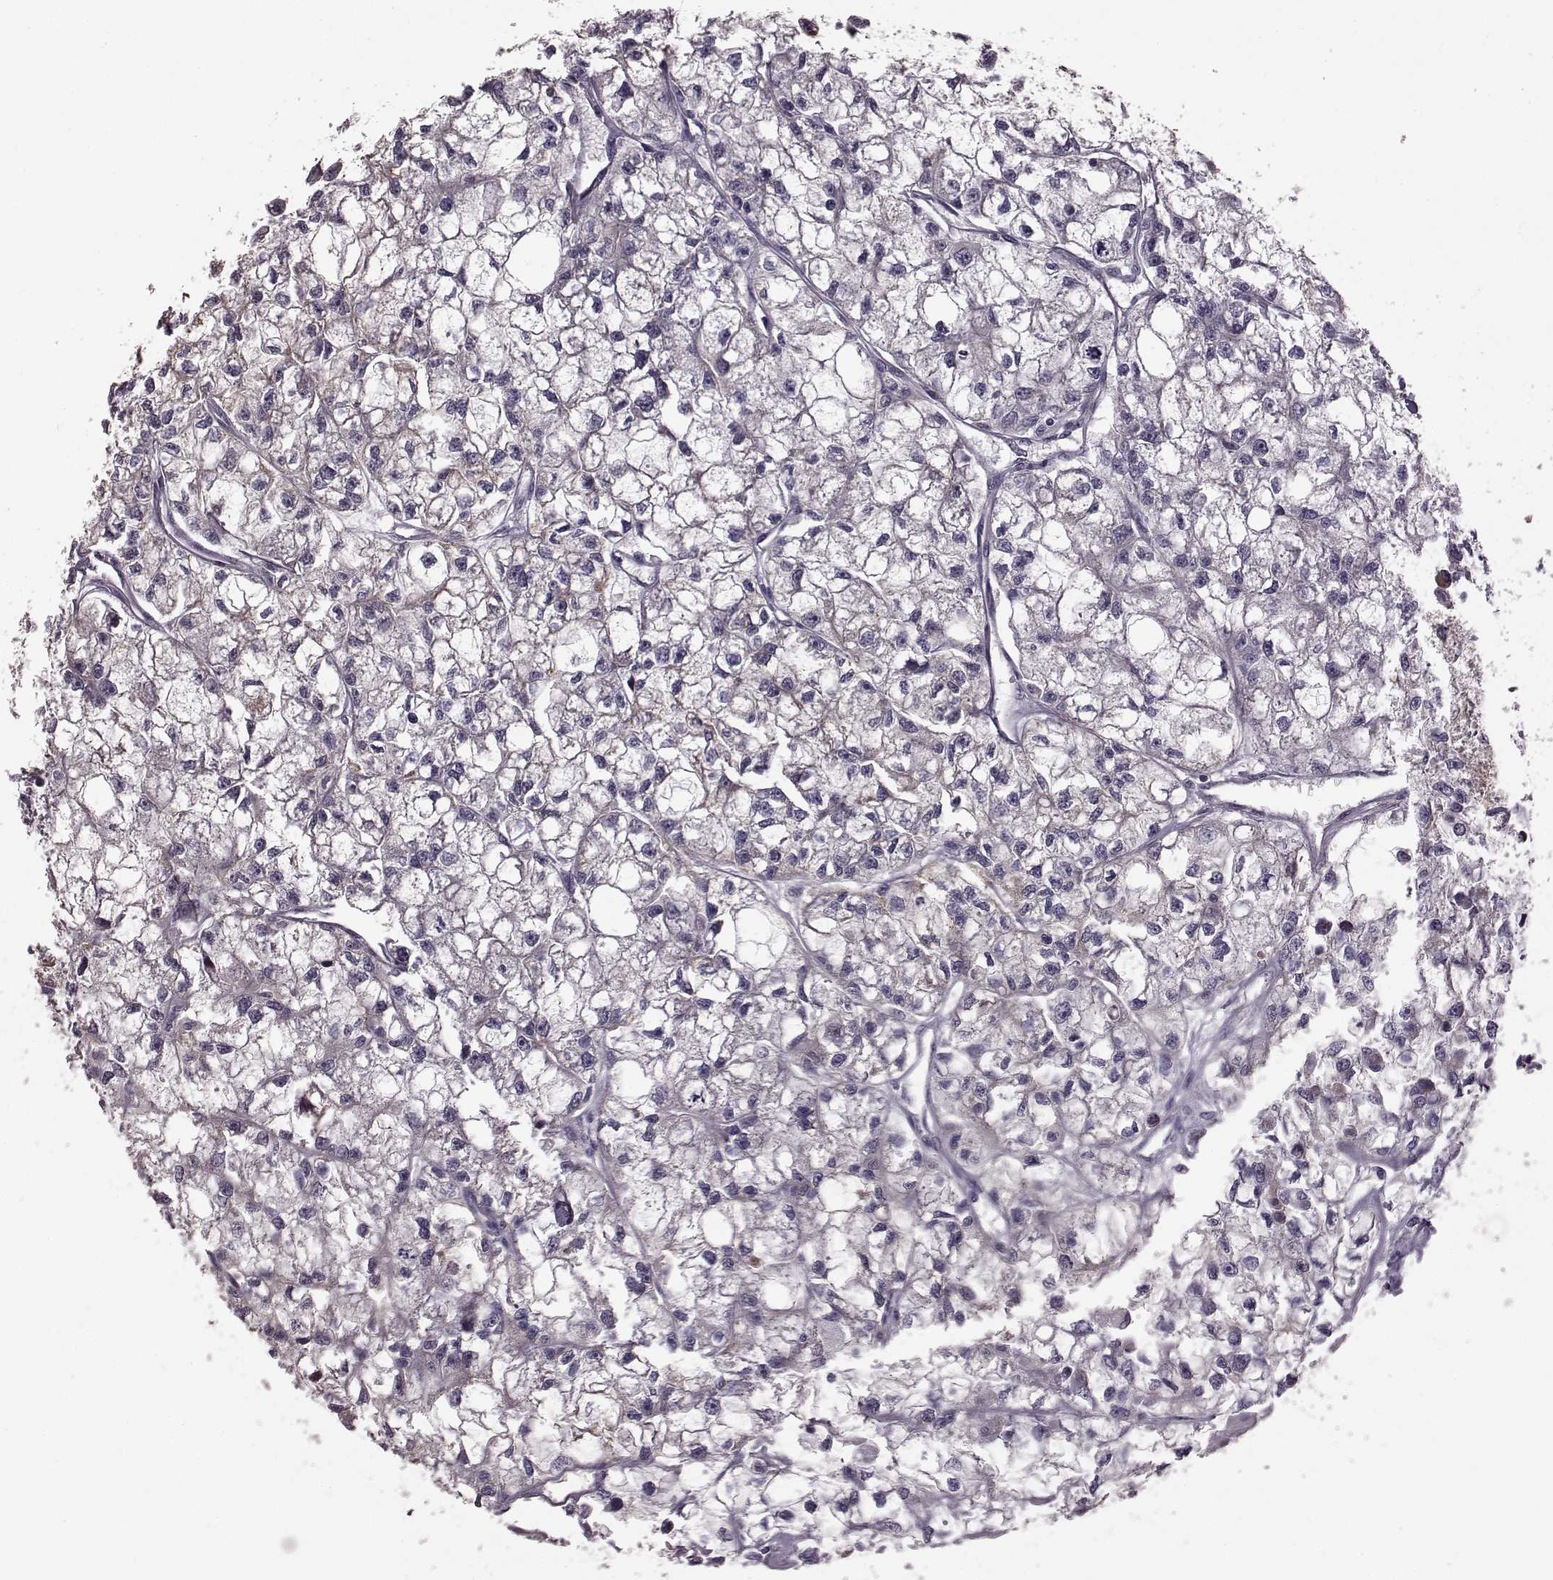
{"staining": {"intensity": "weak", "quantity": "<25%", "location": "cytoplasmic/membranous"}, "tissue": "renal cancer", "cell_type": "Tumor cells", "image_type": "cancer", "snomed": [{"axis": "morphology", "description": "Adenocarcinoma, NOS"}, {"axis": "topography", "description": "Kidney"}], "caption": "Histopathology image shows no protein expression in tumor cells of renal cancer (adenocarcinoma) tissue.", "gene": "GRK1", "patient": {"sex": "male", "age": 56}}